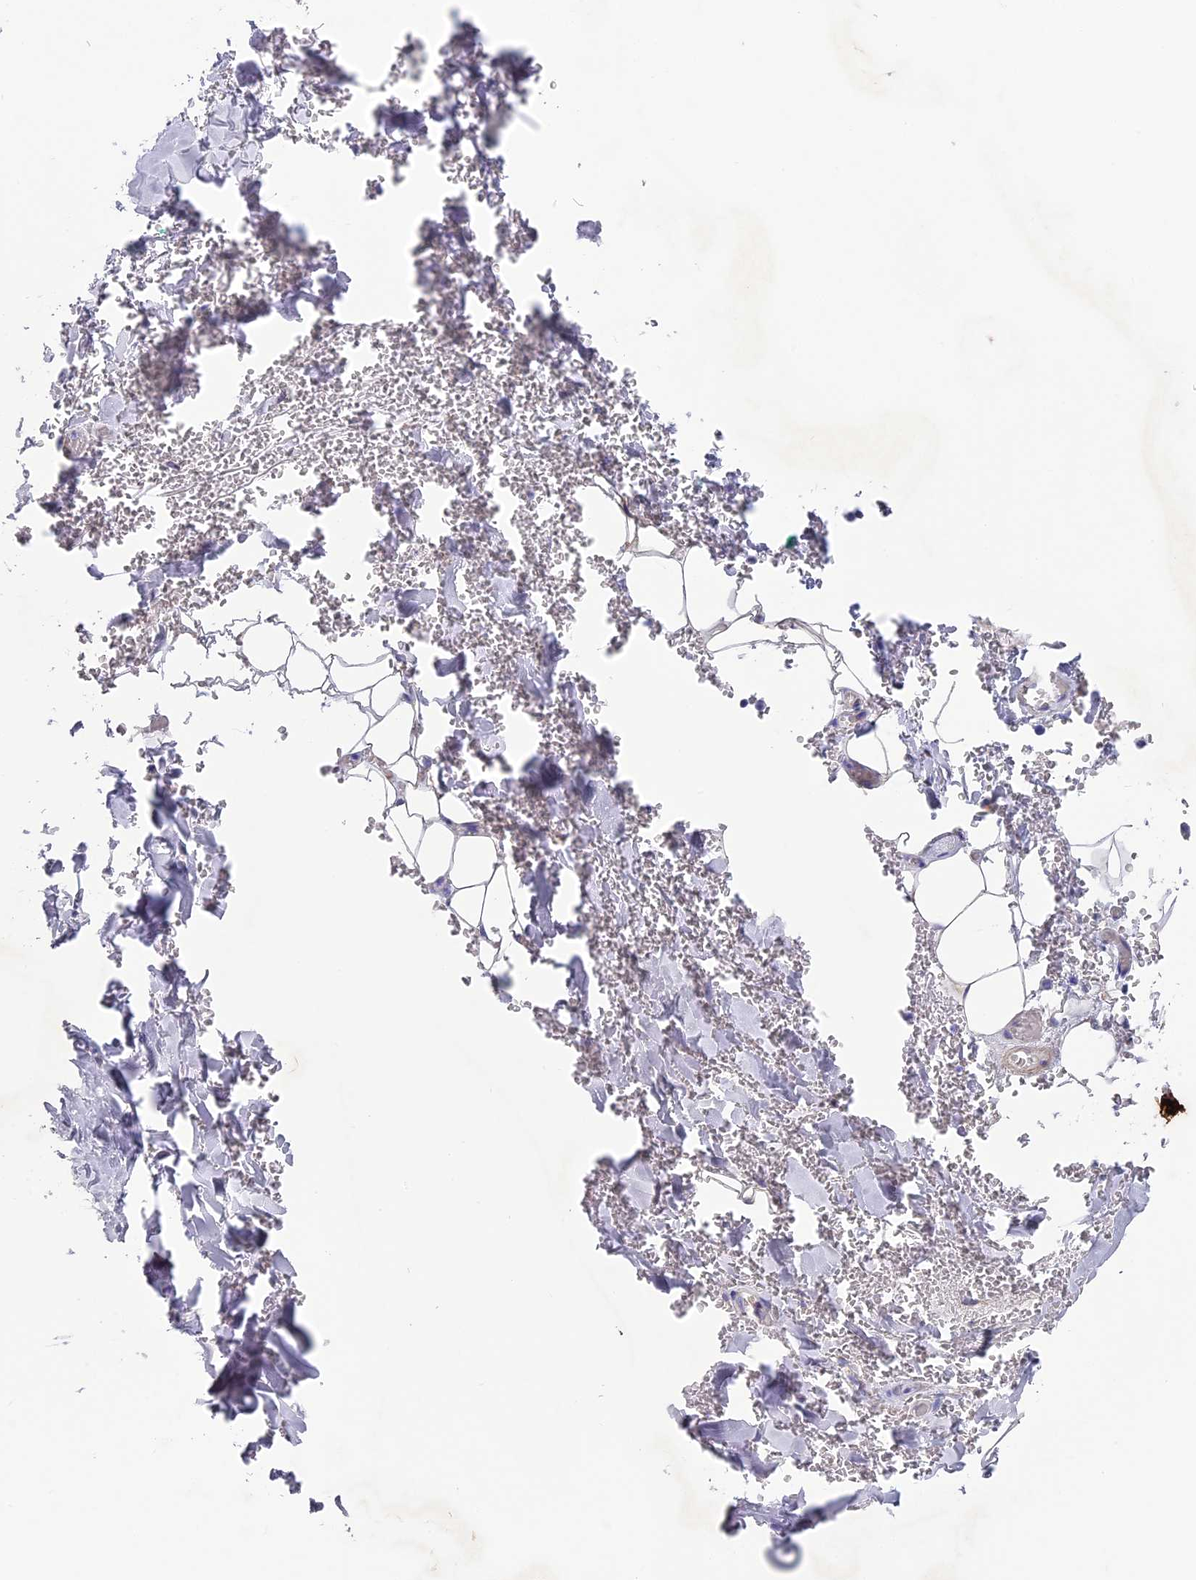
{"staining": {"intensity": "negative", "quantity": "none", "location": "none"}, "tissue": "adipose tissue", "cell_type": "Adipocytes", "image_type": "normal", "snomed": [{"axis": "morphology", "description": "Normal tissue, NOS"}, {"axis": "topography", "description": "Lymph node"}, {"axis": "topography", "description": "Bronchus"}], "caption": "IHC photomicrograph of benign adipose tissue stained for a protein (brown), which reveals no expression in adipocytes. The staining is performed using DAB brown chromogen with nuclei counter-stained in using hematoxylin.", "gene": "TNS1", "patient": {"sex": "male", "age": 63}}